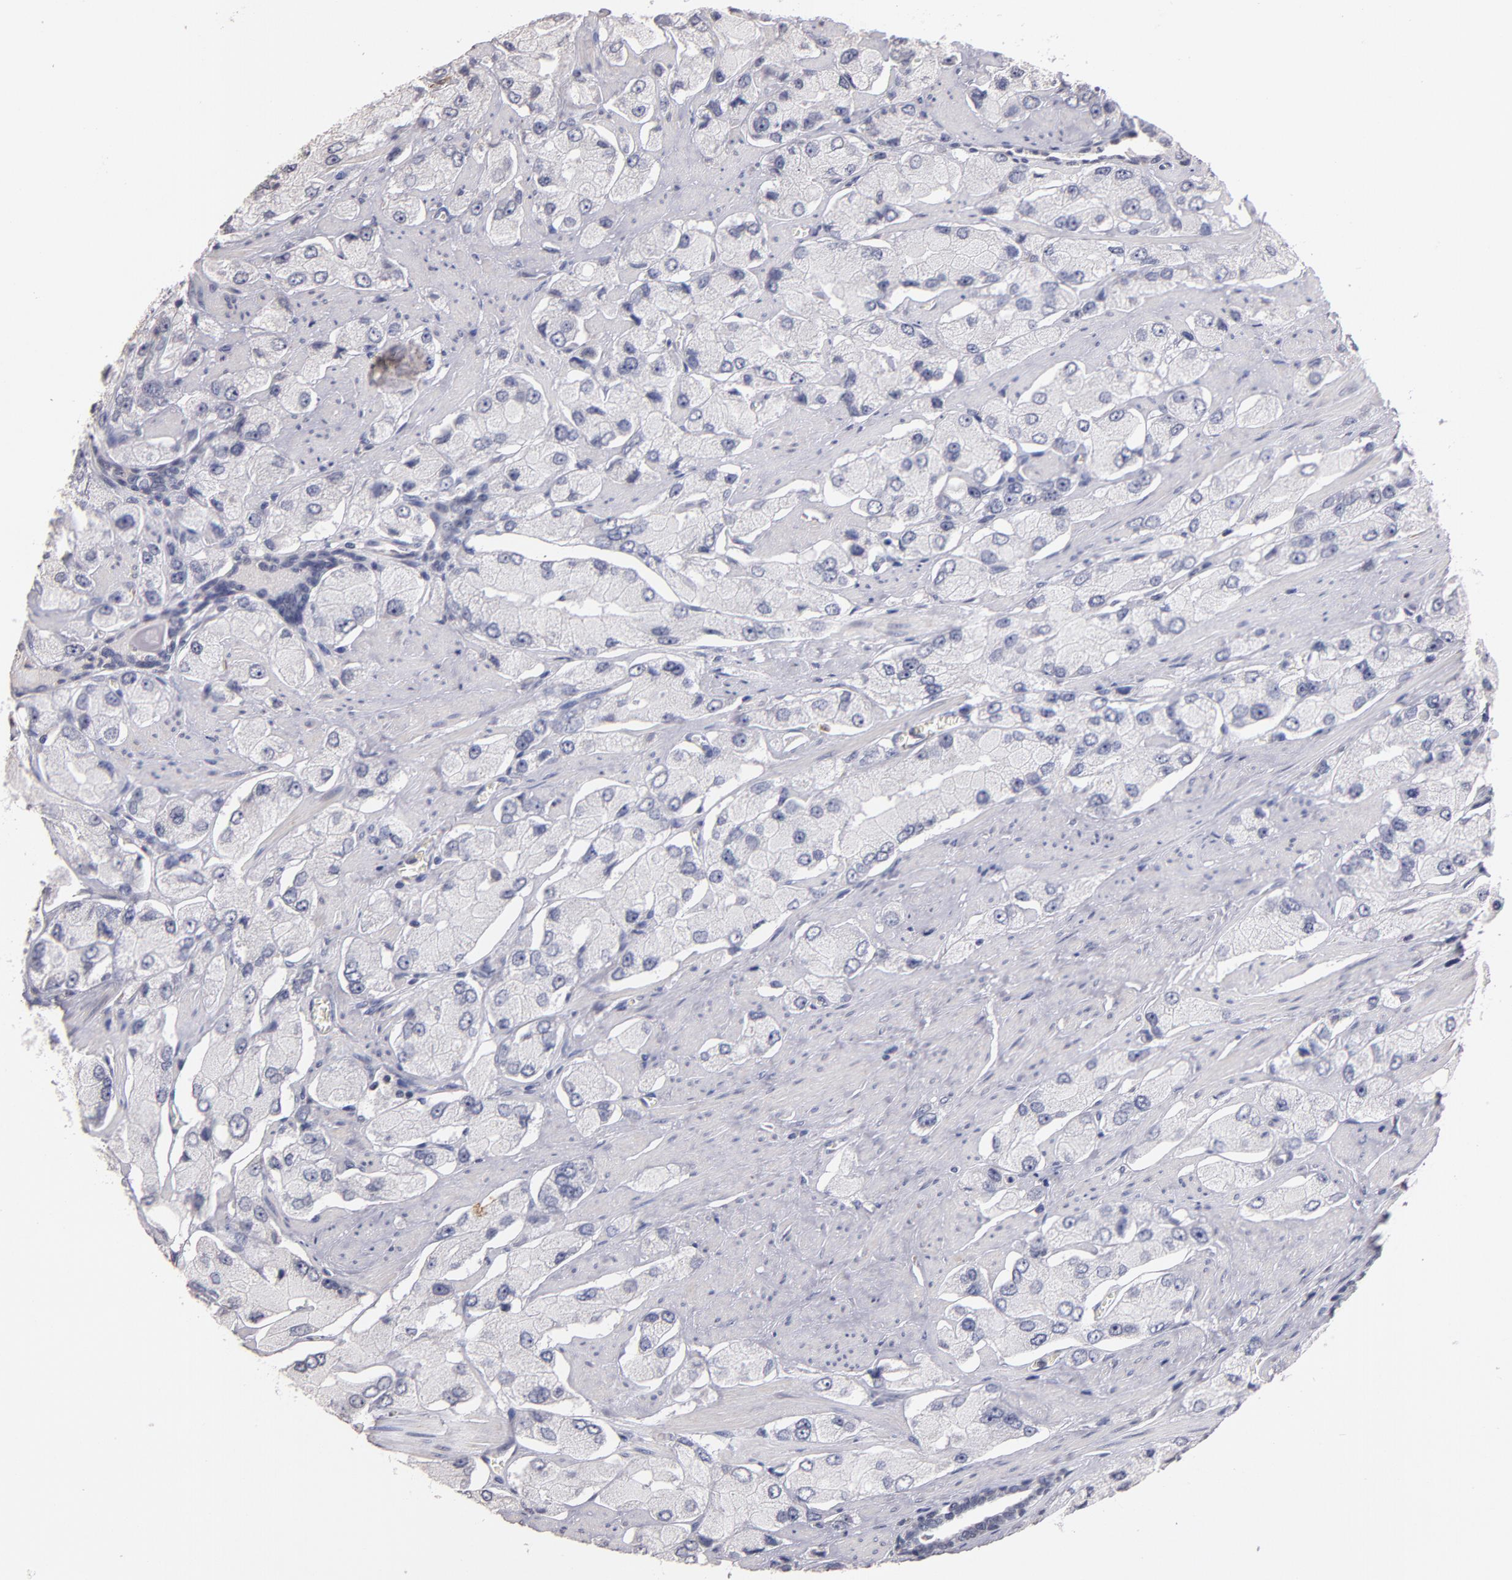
{"staining": {"intensity": "negative", "quantity": "none", "location": "none"}, "tissue": "prostate cancer", "cell_type": "Tumor cells", "image_type": "cancer", "snomed": [{"axis": "morphology", "description": "Adenocarcinoma, High grade"}, {"axis": "topography", "description": "Prostate"}], "caption": "IHC image of neoplastic tissue: prostate cancer (high-grade adenocarcinoma) stained with DAB (3,3'-diaminobenzidine) exhibits no significant protein staining in tumor cells. (Stains: DAB (3,3'-diaminobenzidine) IHC with hematoxylin counter stain, Microscopy: brightfield microscopy at high magnification).", "gene": "SOX10", "patient": {"sex": "male", "age": 58}}